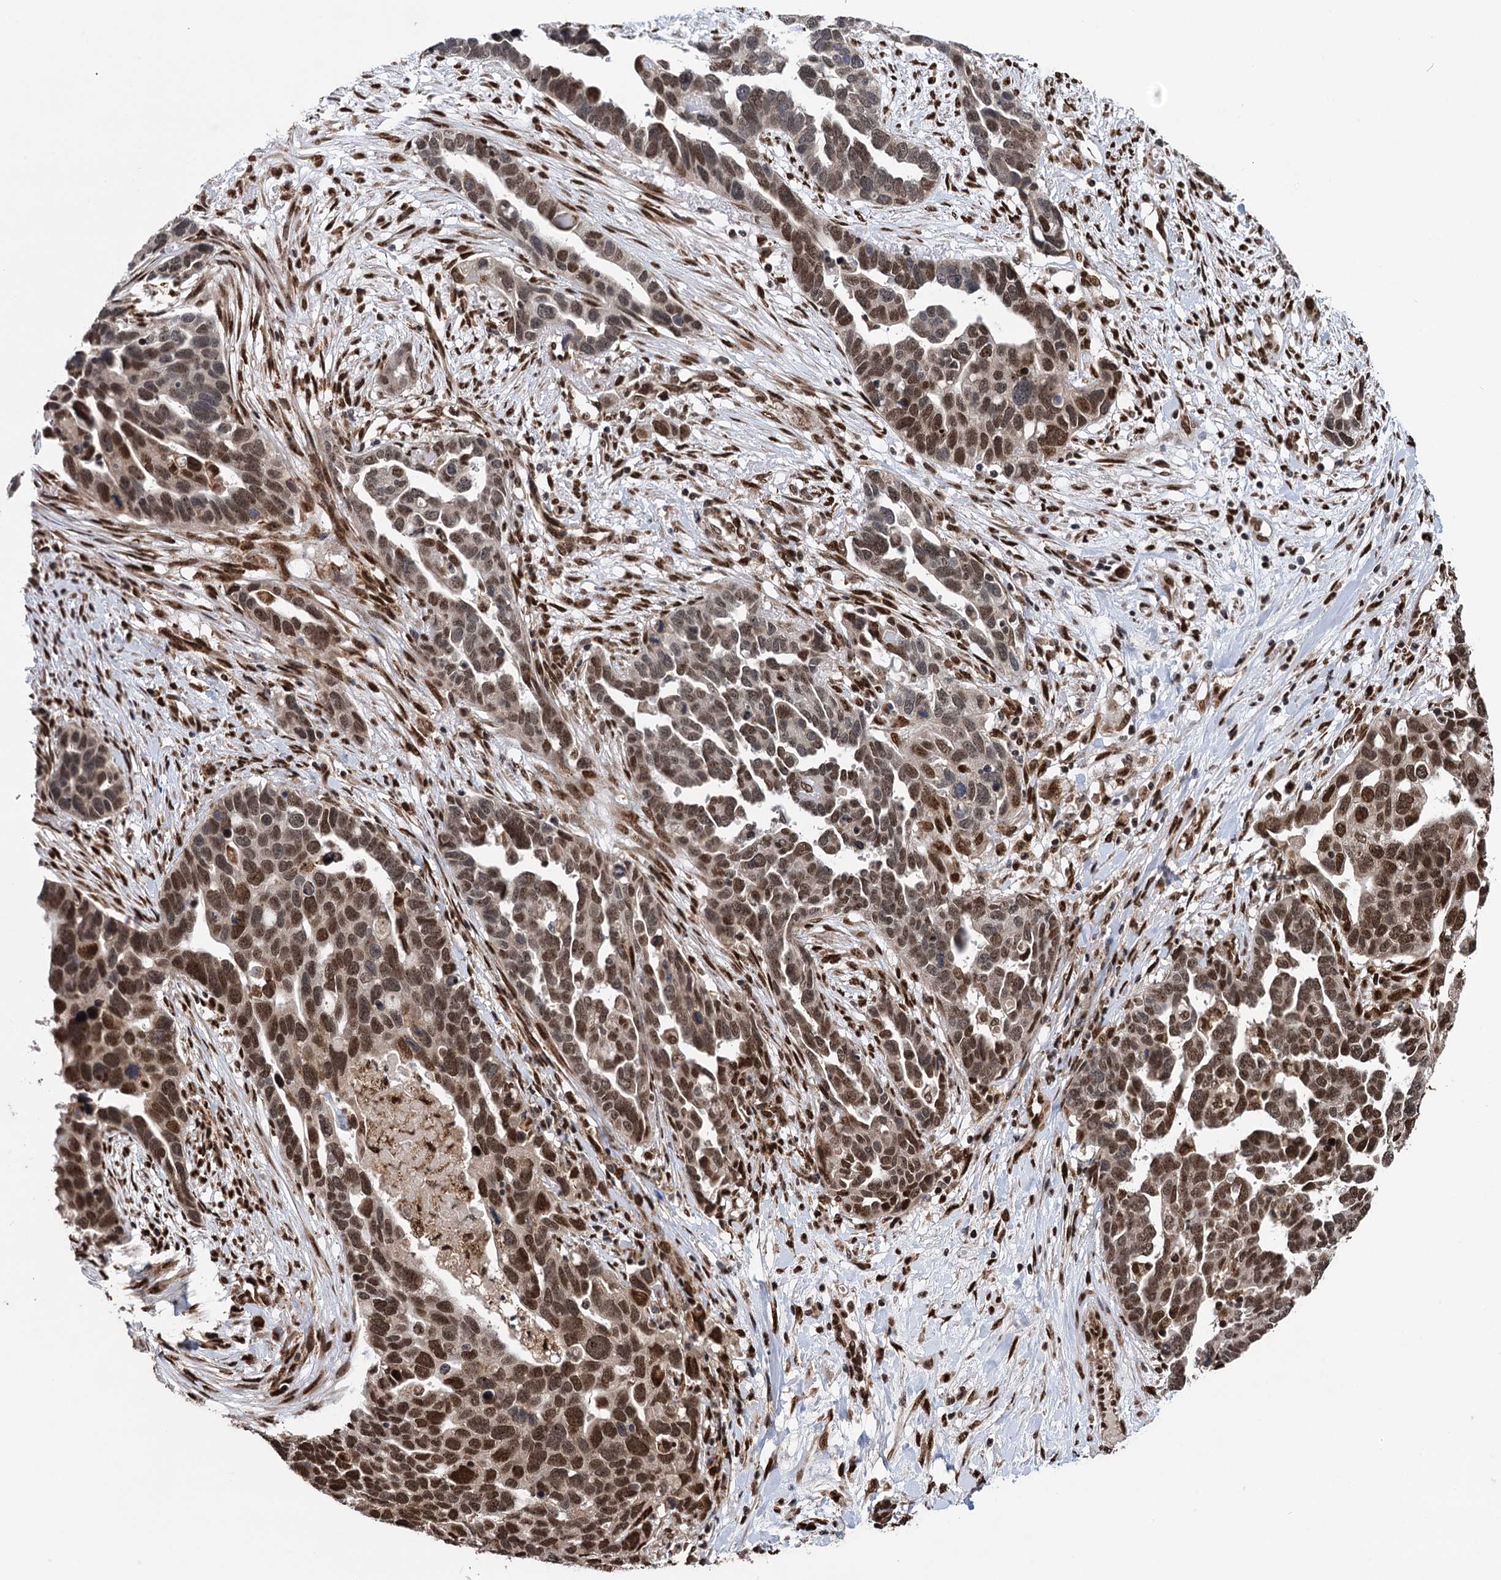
{"staining": {"intensity": "moderate", "quantity": ">75%", "location": "nuclear"}, "tissue": "ovarian cancer", "cell_type": "Tumor cells", "image_type": "cancer", "snomed": [{"axis": "morphology", "description": "Cystadenocarcinoma, serous, NOS"}, {"axis": "topography", "description": "Ovary"}], "caption": "A high-resolution image shows immunohistochemistry (IHC) staining of ovarian serous cystadenocarcinoma, which displays moderate nuclear expression in about >75% of tumor cells. (DAB IHC, brown staining for protein, blue staining for nuclei).", "gene": "MESD", "patient": {"sex": "female", "age": 54}}